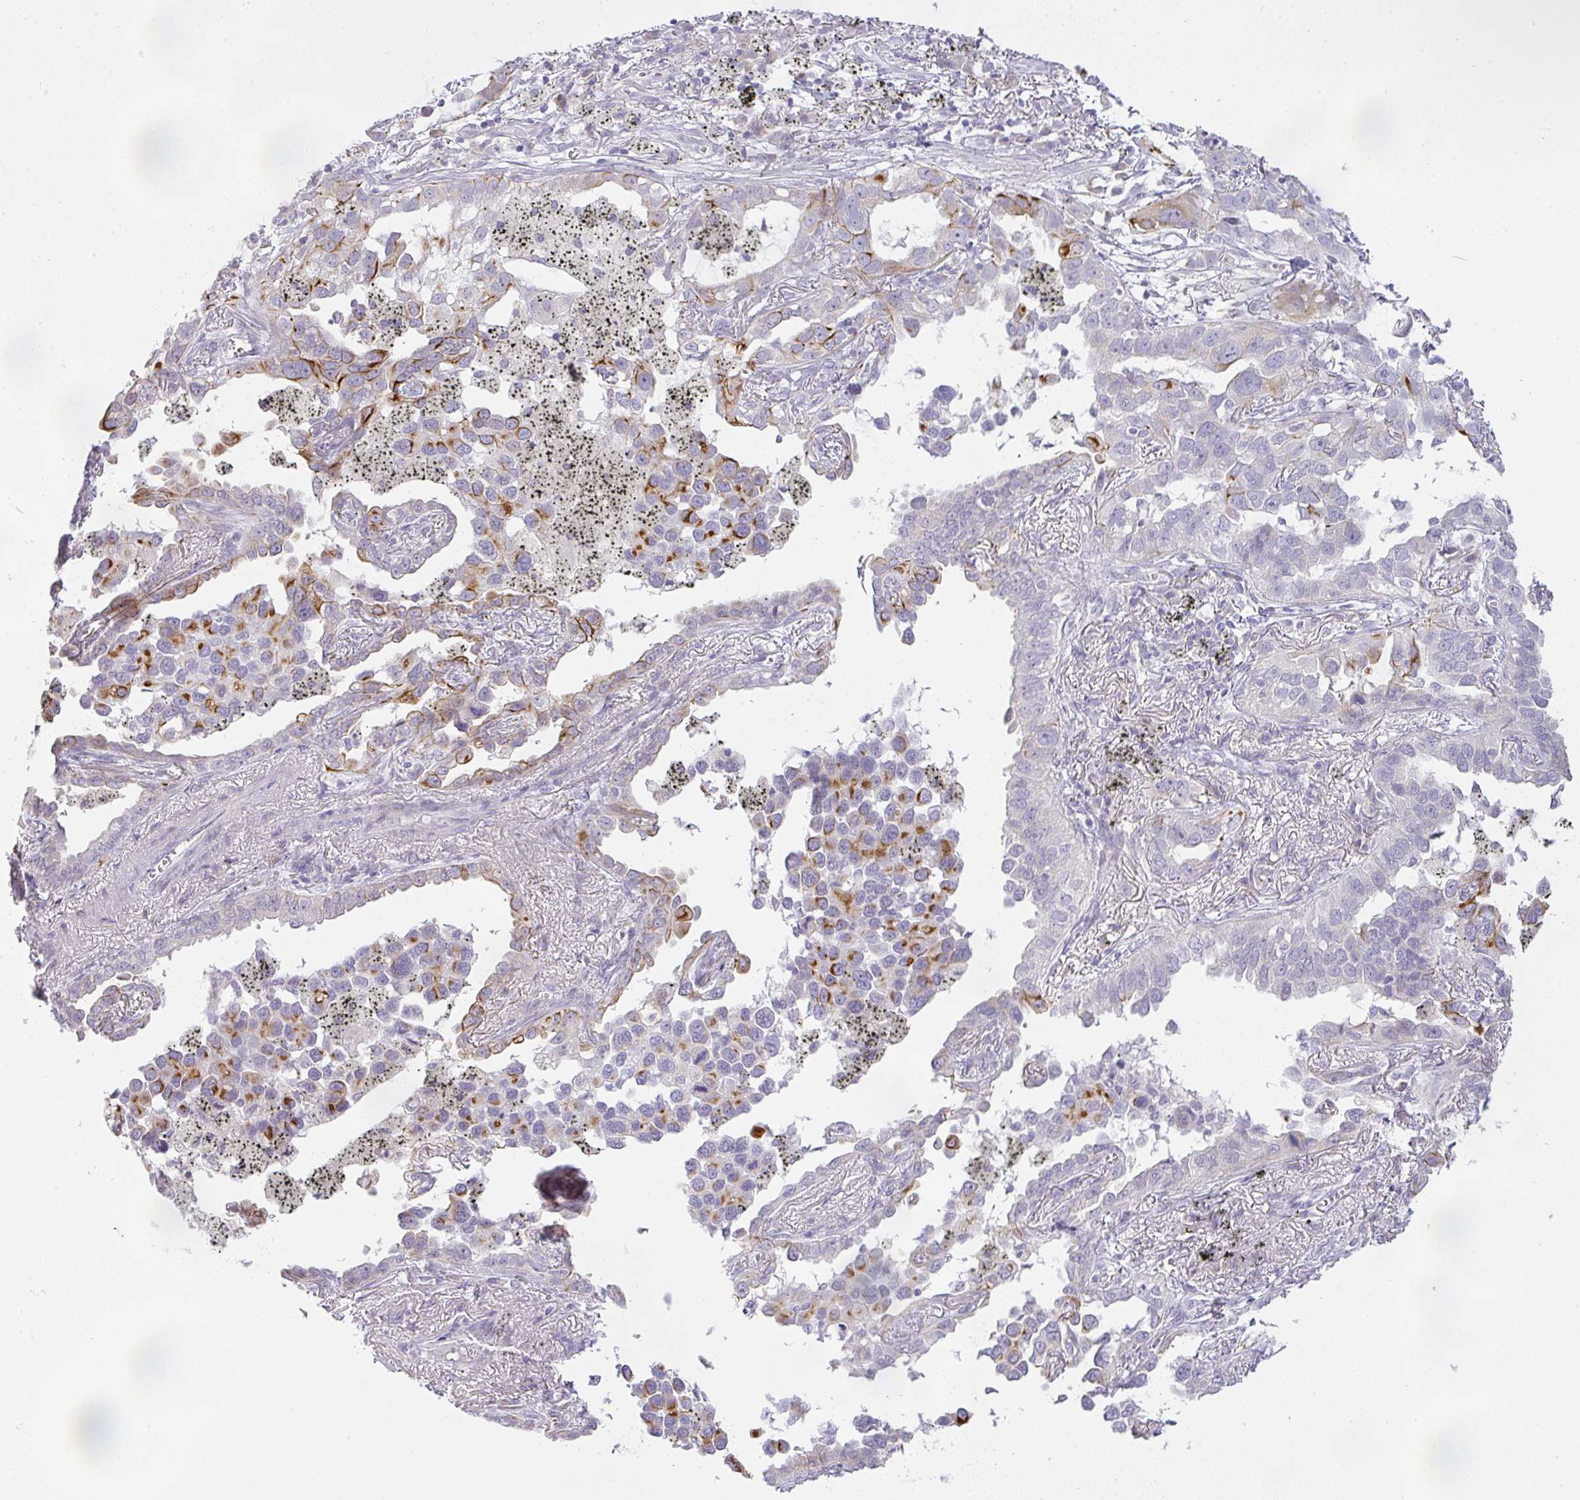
{"staining": {"intensity": "moderate", "quantity": "<25%", "location": "cytoplasmic/membranous"}, "tissue": "lung cancer", "cell_type": "Tumor cells", "image_type": "cancer", "snomed": [{"axis": "morphology", "description": "Adenocarcinoma, NOS"}, {"axis": "topography", "description": "Lung"}], "caption": "There is low levels of moderate cytoplasmic/membranous expression in tumor cells of lung cancer (adenocarcinoma), as demonstrated by immunohistochemical staining (brown color).", "gene": "SIRPB2", "patient": {"sex": "male", "age": 67}}